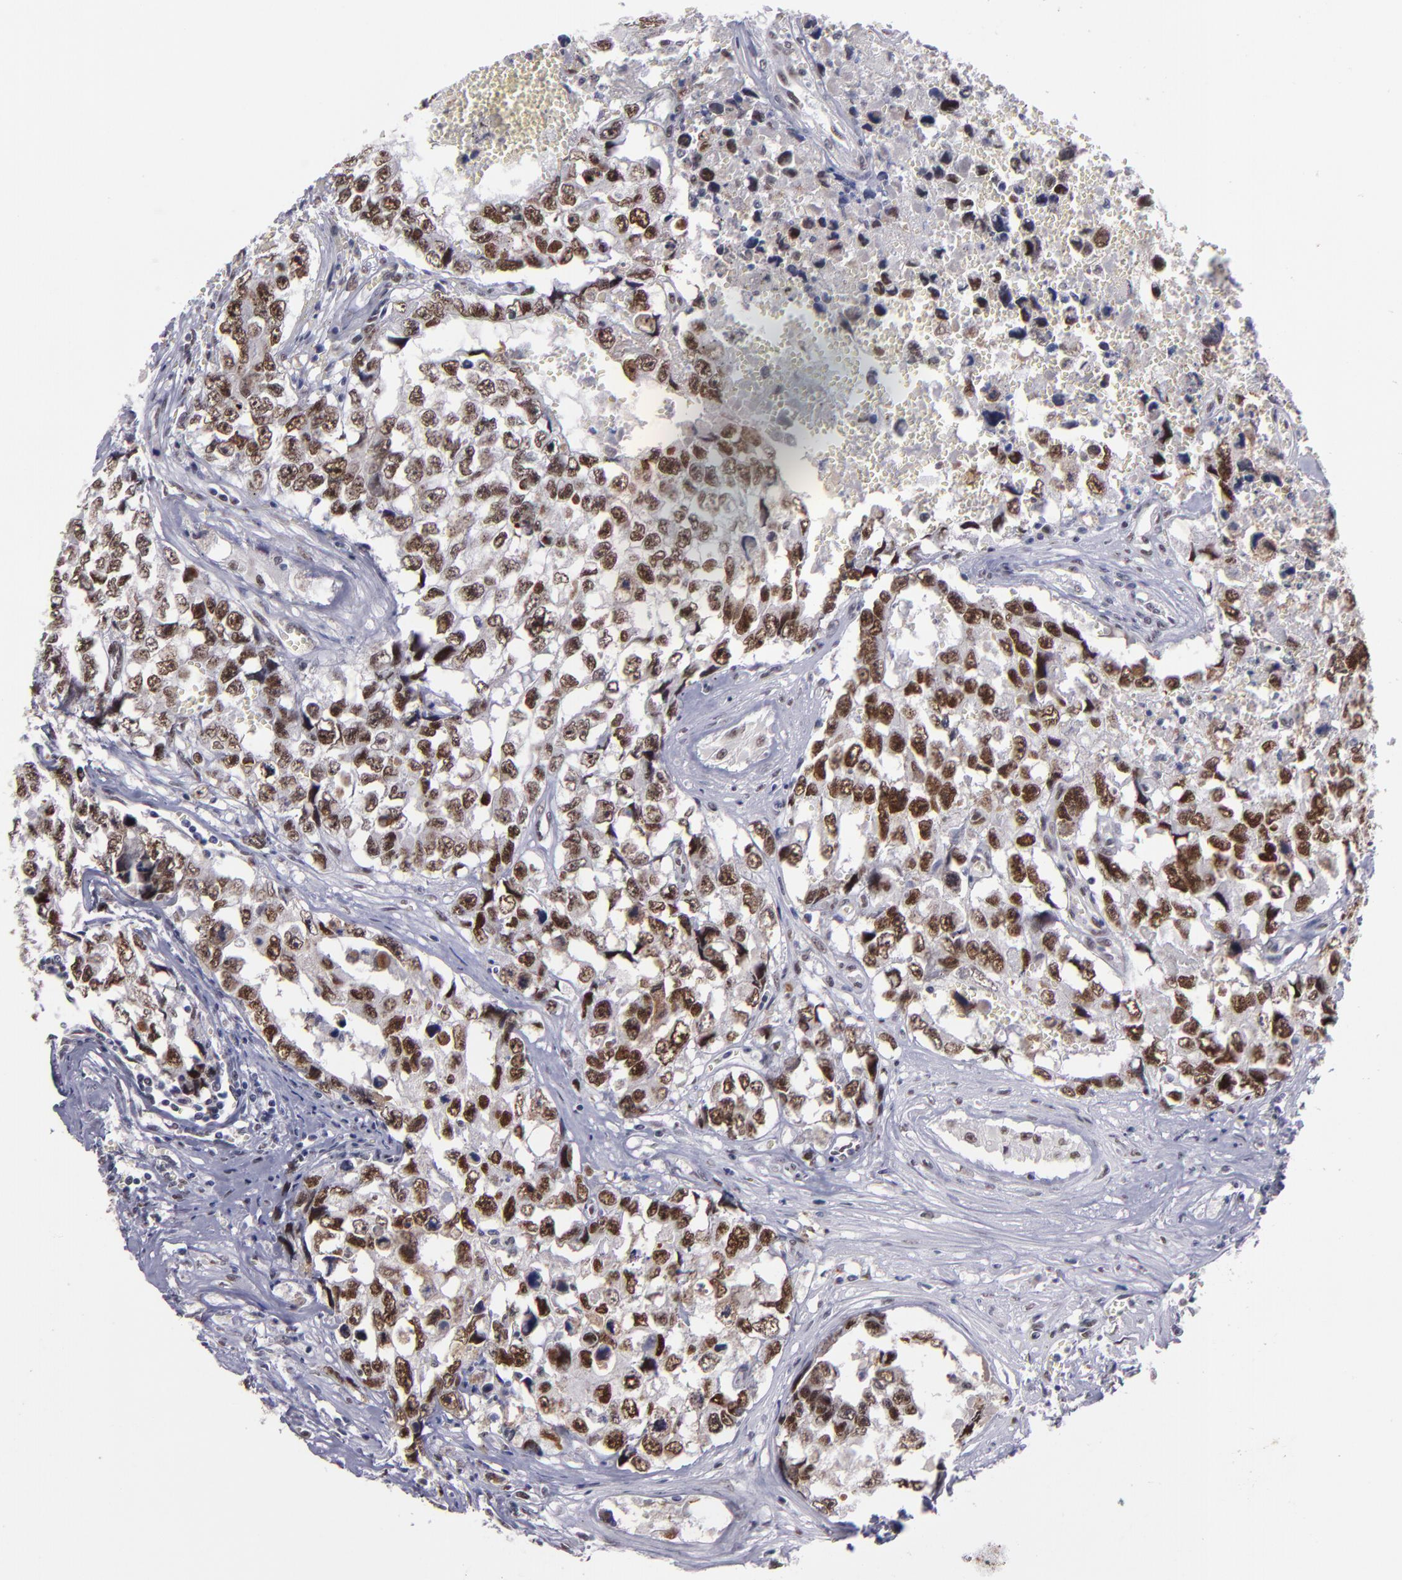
{"staining": {"intensity": "strong", "quantity": ">75%", "location": "nuclear"}, "tissue": "testis cancer", "cell_type": "Tumor cells", "image_type": "cancer", "snomed": [{"axis": "morphology", "description": "Carcinoma, Embryonal, NOS"}, {"axis": "topography", "description": "Testis"}], "caption": "IHC (DAB) staining of human testis cancer (embryonal carcinoma) shows strong nuclear protein staining in about >75% of tumor cells.", "gene": "OTUB2", "patient": {"sex": "male", "age": 31}}